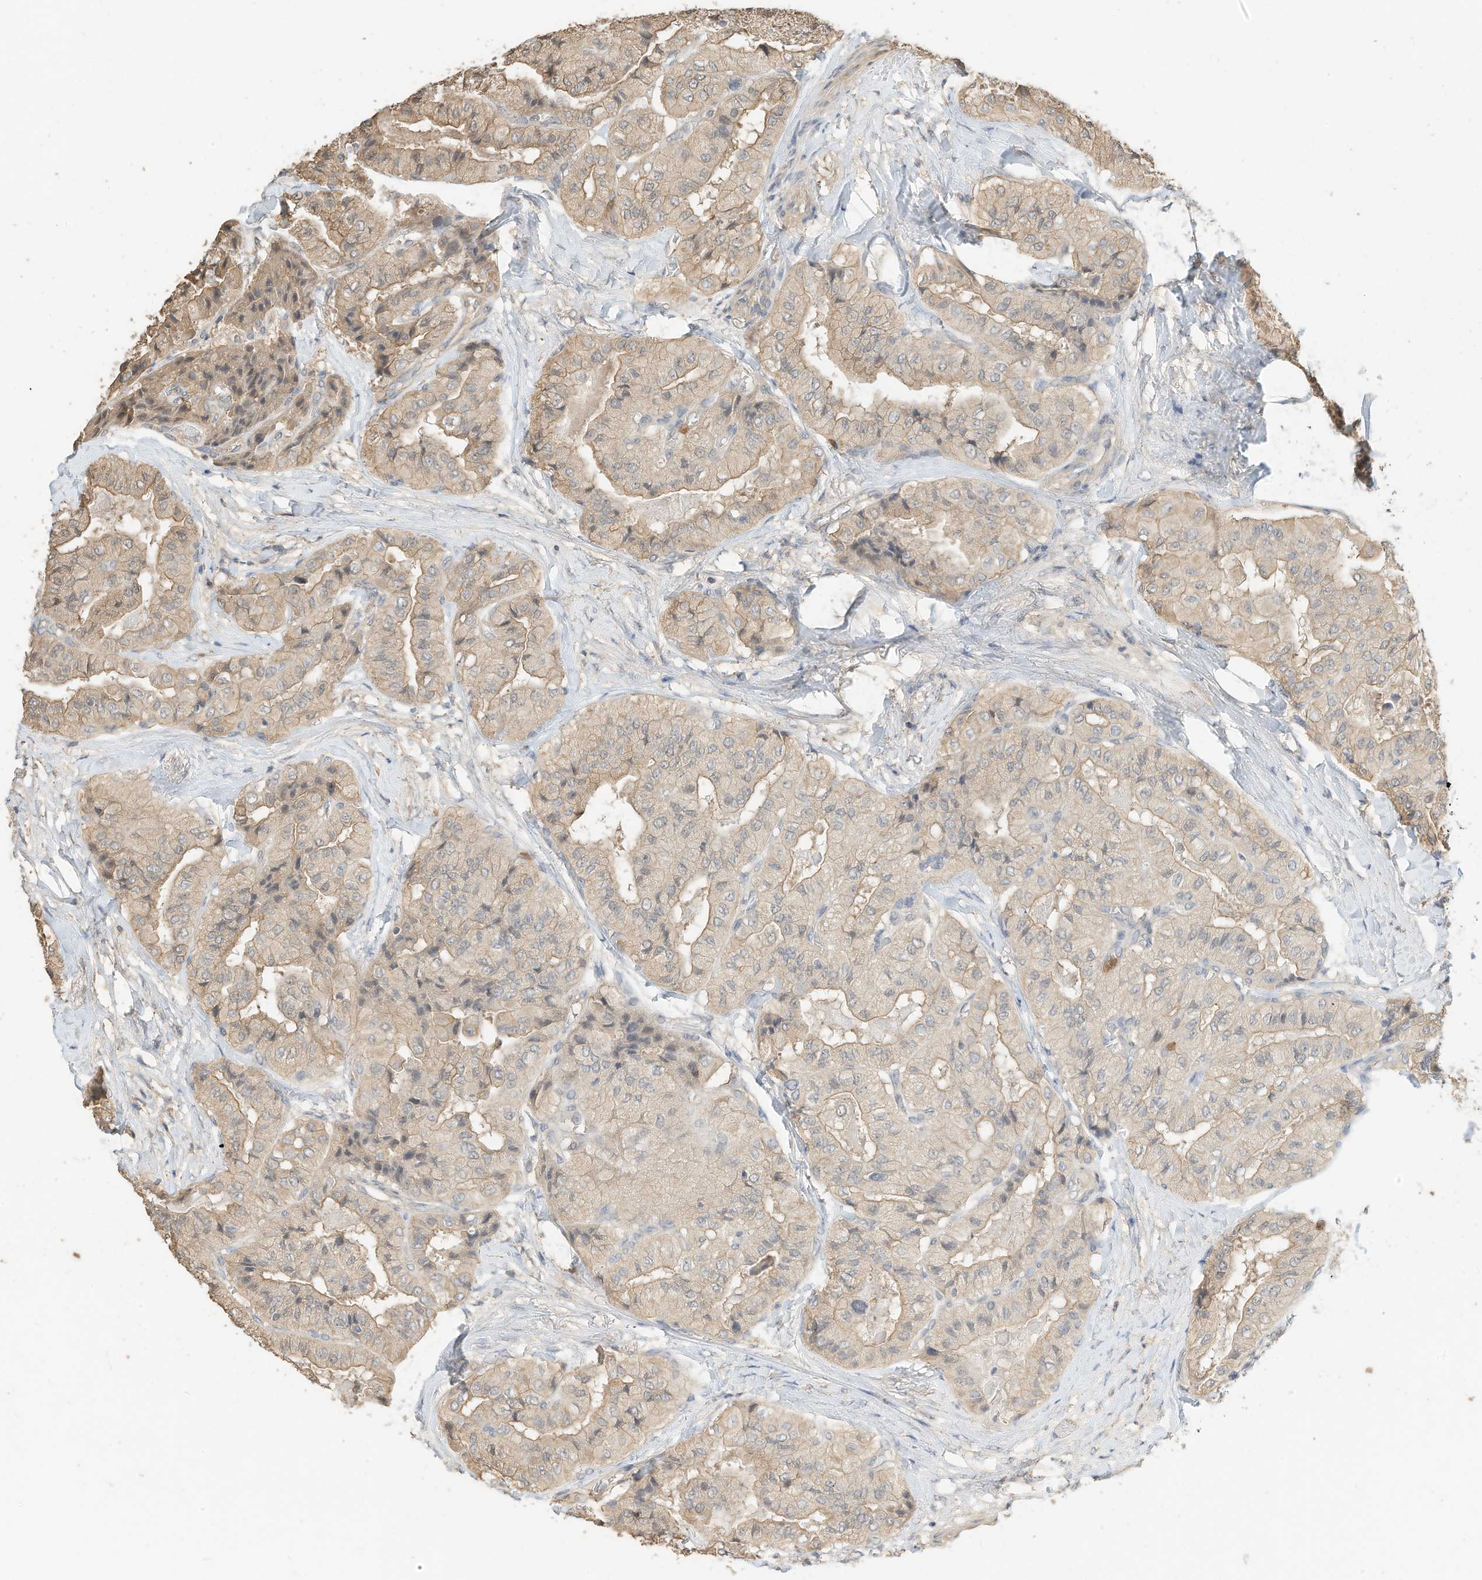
{"staining": {"intensity": "weak", "quantity": ">75%", "location": "cytoplasmic/membranous"}, "tissue": "thyroid cancer", "cell_type": "Tumor cells", "image_type": "cancer", "snomed": [{"axis": "morphology", "description": "Papillary adenocarcinoma, NOS"}, {"axis": "topography", "description": "Thyroid gland"}], "caption": "Thyroid papillary adenocarcinoma was stained to show a protein in brown. There is low levels of weak cytoplasmic/membranous positivity in about >75% of tumor cells.", "gene": "OFD1", "patient": {"sex": "female", "age": 59}}